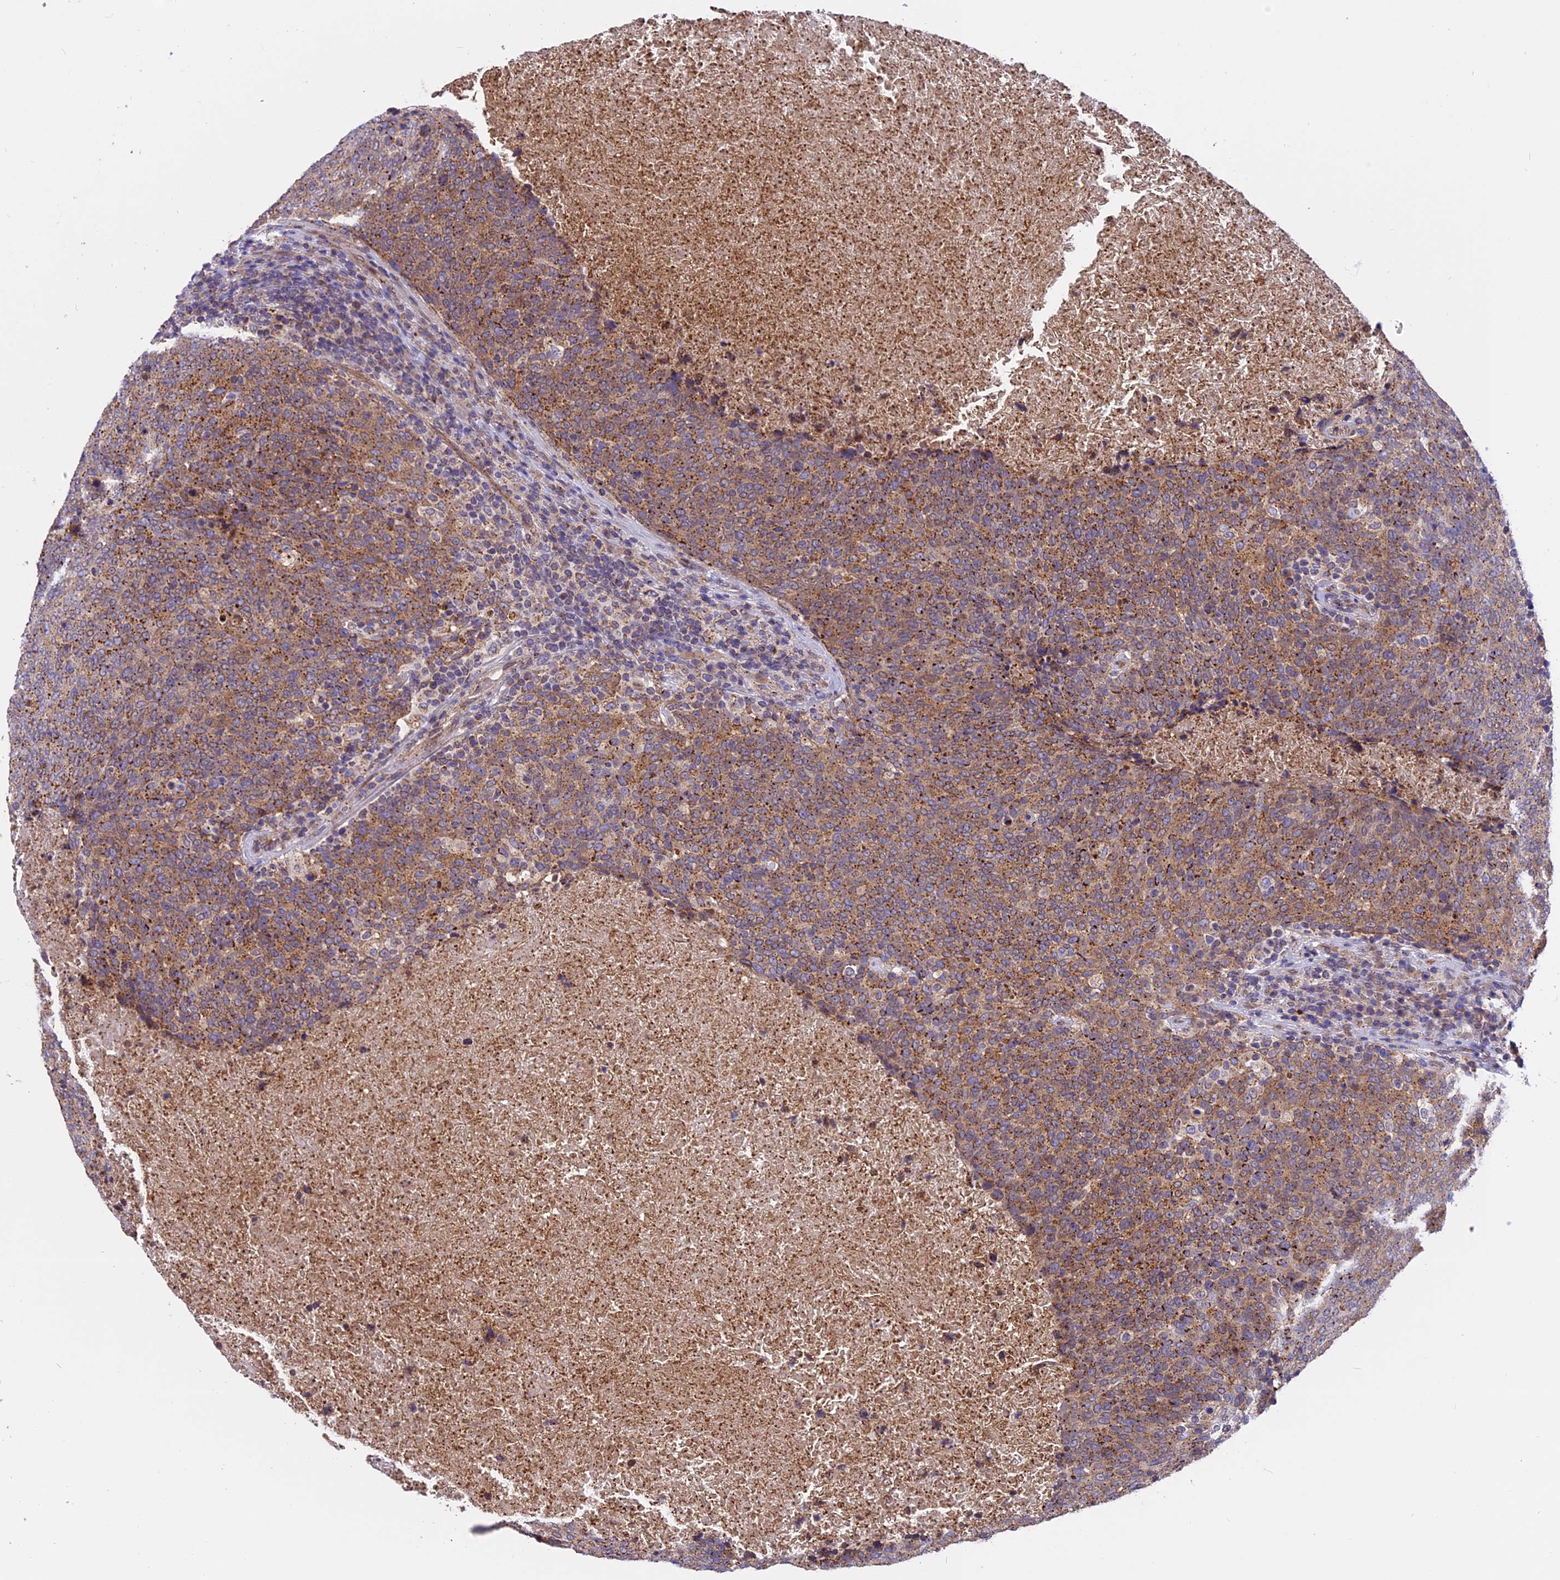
{"staining": {"intensity": "moderate", "quantity": ">75%", "location": "cytoplasmic/membranous"}, "tissue": "head and neck cancer", "cell_type": "Tumor cells", "image_type": "cancer", "snomed": [{"axis": "morphology", "description": "Squamous cell carcinoma, NOS"}, {"axis": "morphology", "description": "Squamous cell carcinoma, metastatic, NOS"}, {"axis": "topography", "description": "Lymph node"}, {"axis": "topography", "description": "Head-Neck"}], "caption": "Head and neck cancer stained with a brown dye reveals moderate cytoplasmic/membranous positive positivity in about >75% of tumor cells.", "gene": "CHMP2A", "patient": {"sex": "male", "age": 62}}